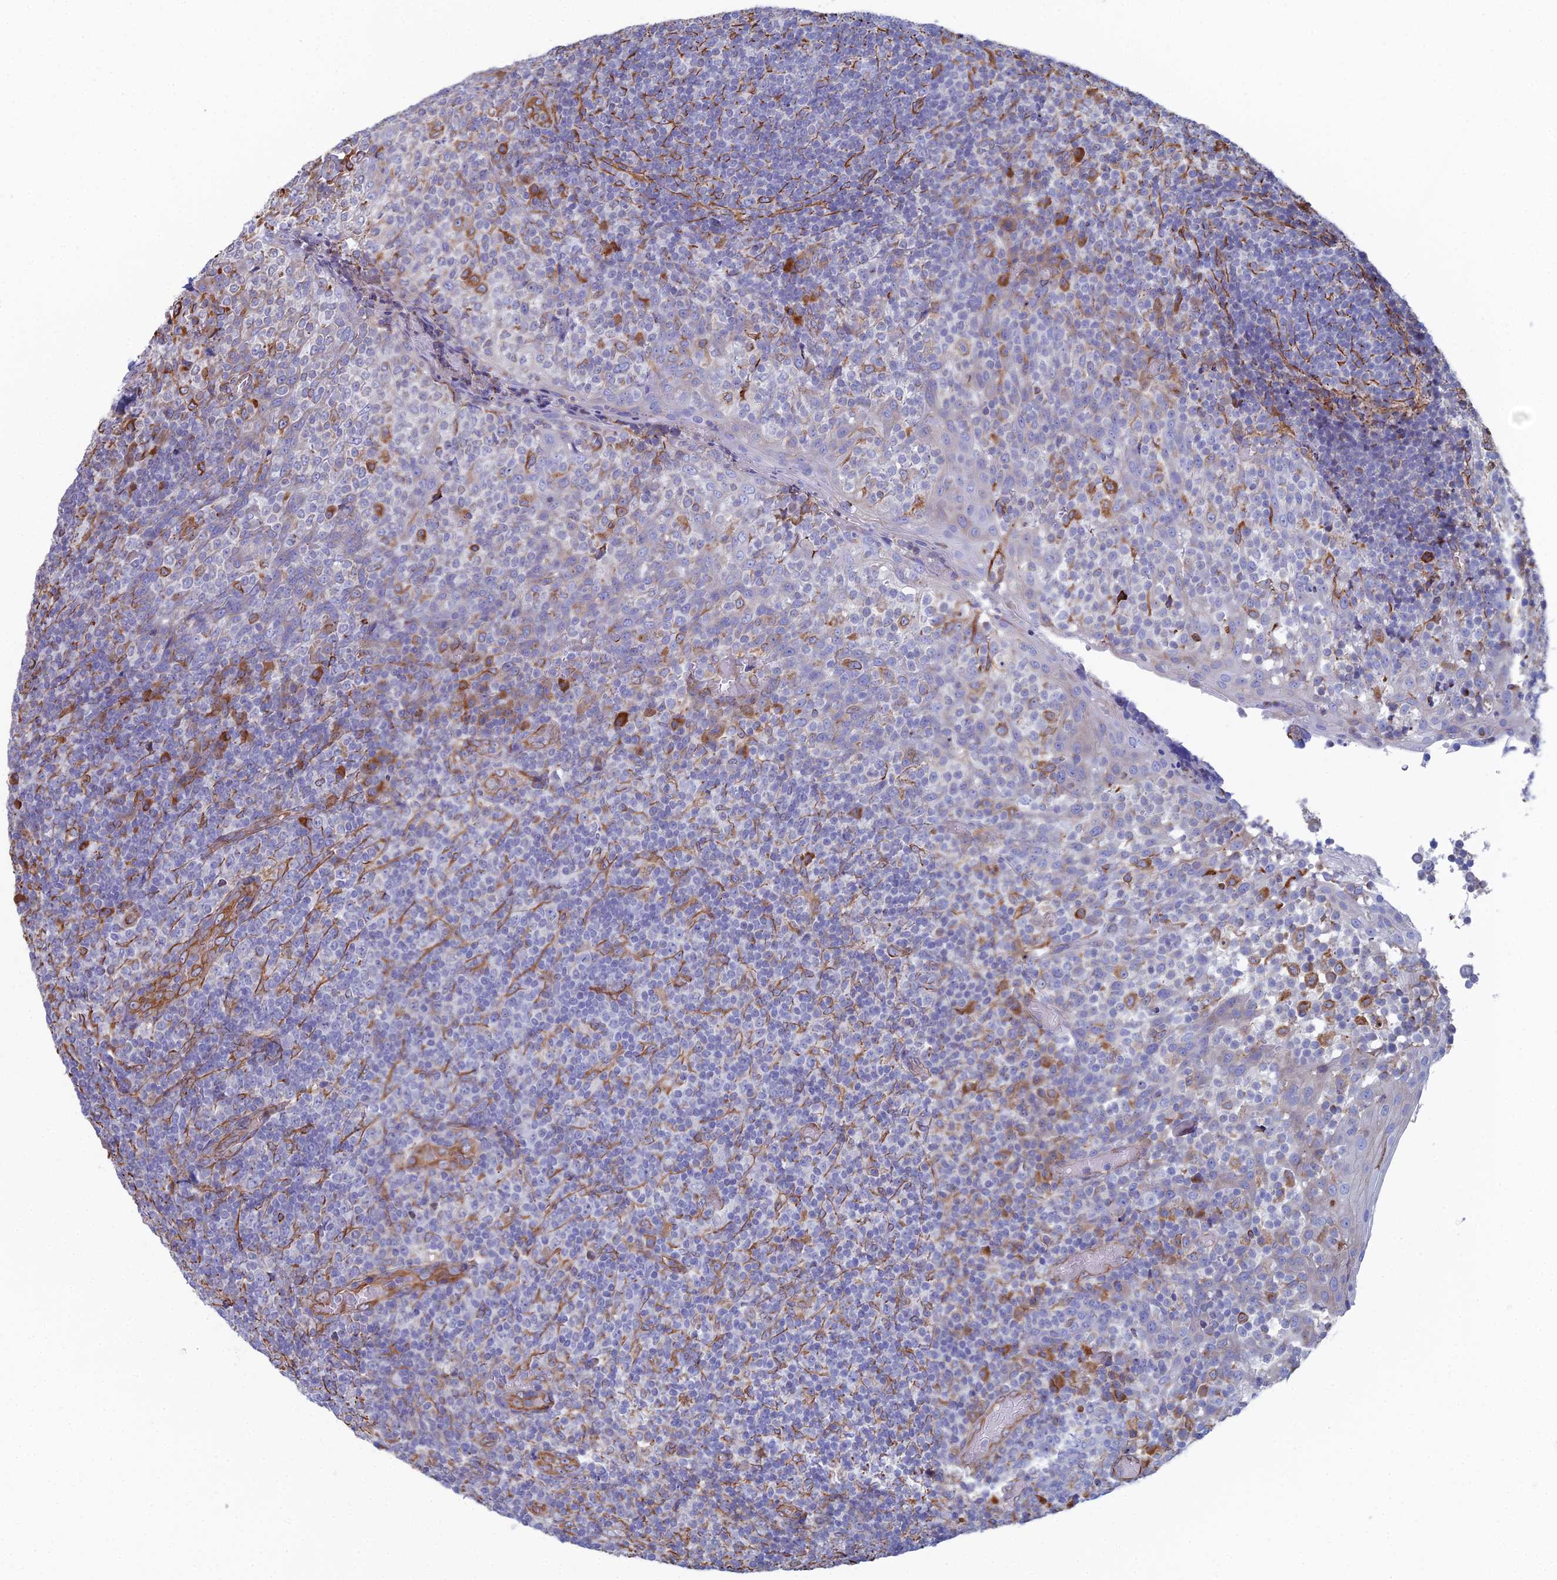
{"staining": {"intensity": "negative", "quantity": "none", "location": "none"}, "tissue": "tonsil", "cell_type": "Germinal center cells", "image_type": "normal", "snomed": [{"axis": "morphology", "description": "Normal tissue, NOS"}, {"axis": "topography", "description": "Tonsil"}], "caption": "High magnification brightfield microscopy of unremarkable tonsil stained with DAB (3,3'-diaminobenzidine) (brown) and counterstained with hematoxylin (blue): germinal center cells show no significant expression. (Stains: DAB (3,3'-diaminobenzidine) IHC with hematoxylin counter stain, Microscopy: brightfield microscopy at high magnification).", "gene": "CLVS2", "patient": {"sex": "female", "age": 19}}